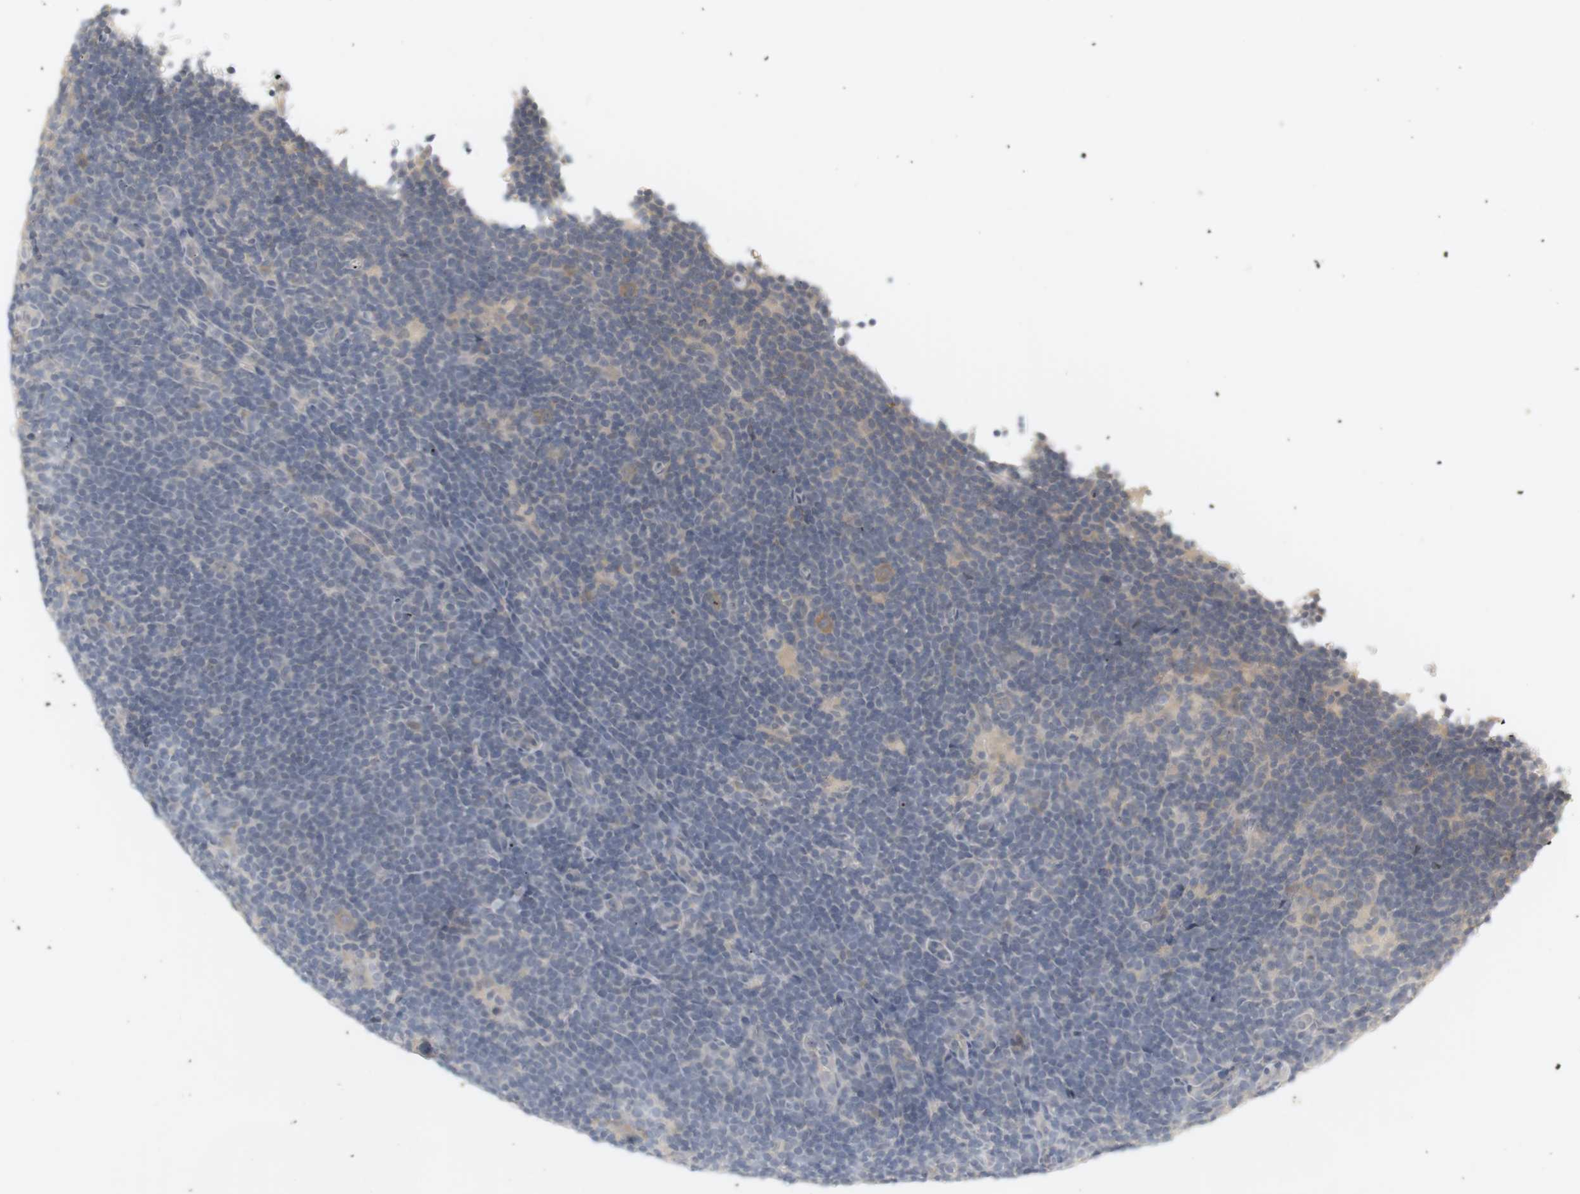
{"staining": {"intensity": "weak", "quantity": "25%-75%", "location": "cytoplasmic/membranous"}, "tissue": "lymphoma", "cell_type": "Tumor cells", "image_type": "cancer", "snomed": [{"axis": "morphology", "description": "Hodgkin's disease, NOS"}, {"axis": "topography", "description": "Lymph node"}], "caption": "This is an image of immunohistochemistry (IHC) staining of Hodgkin's disease, which shows weak positivity in the cytoplasmic/membranous of tumor cells.", "gene": "RTN3", "patient": {"sex": "female", "age": 57}}